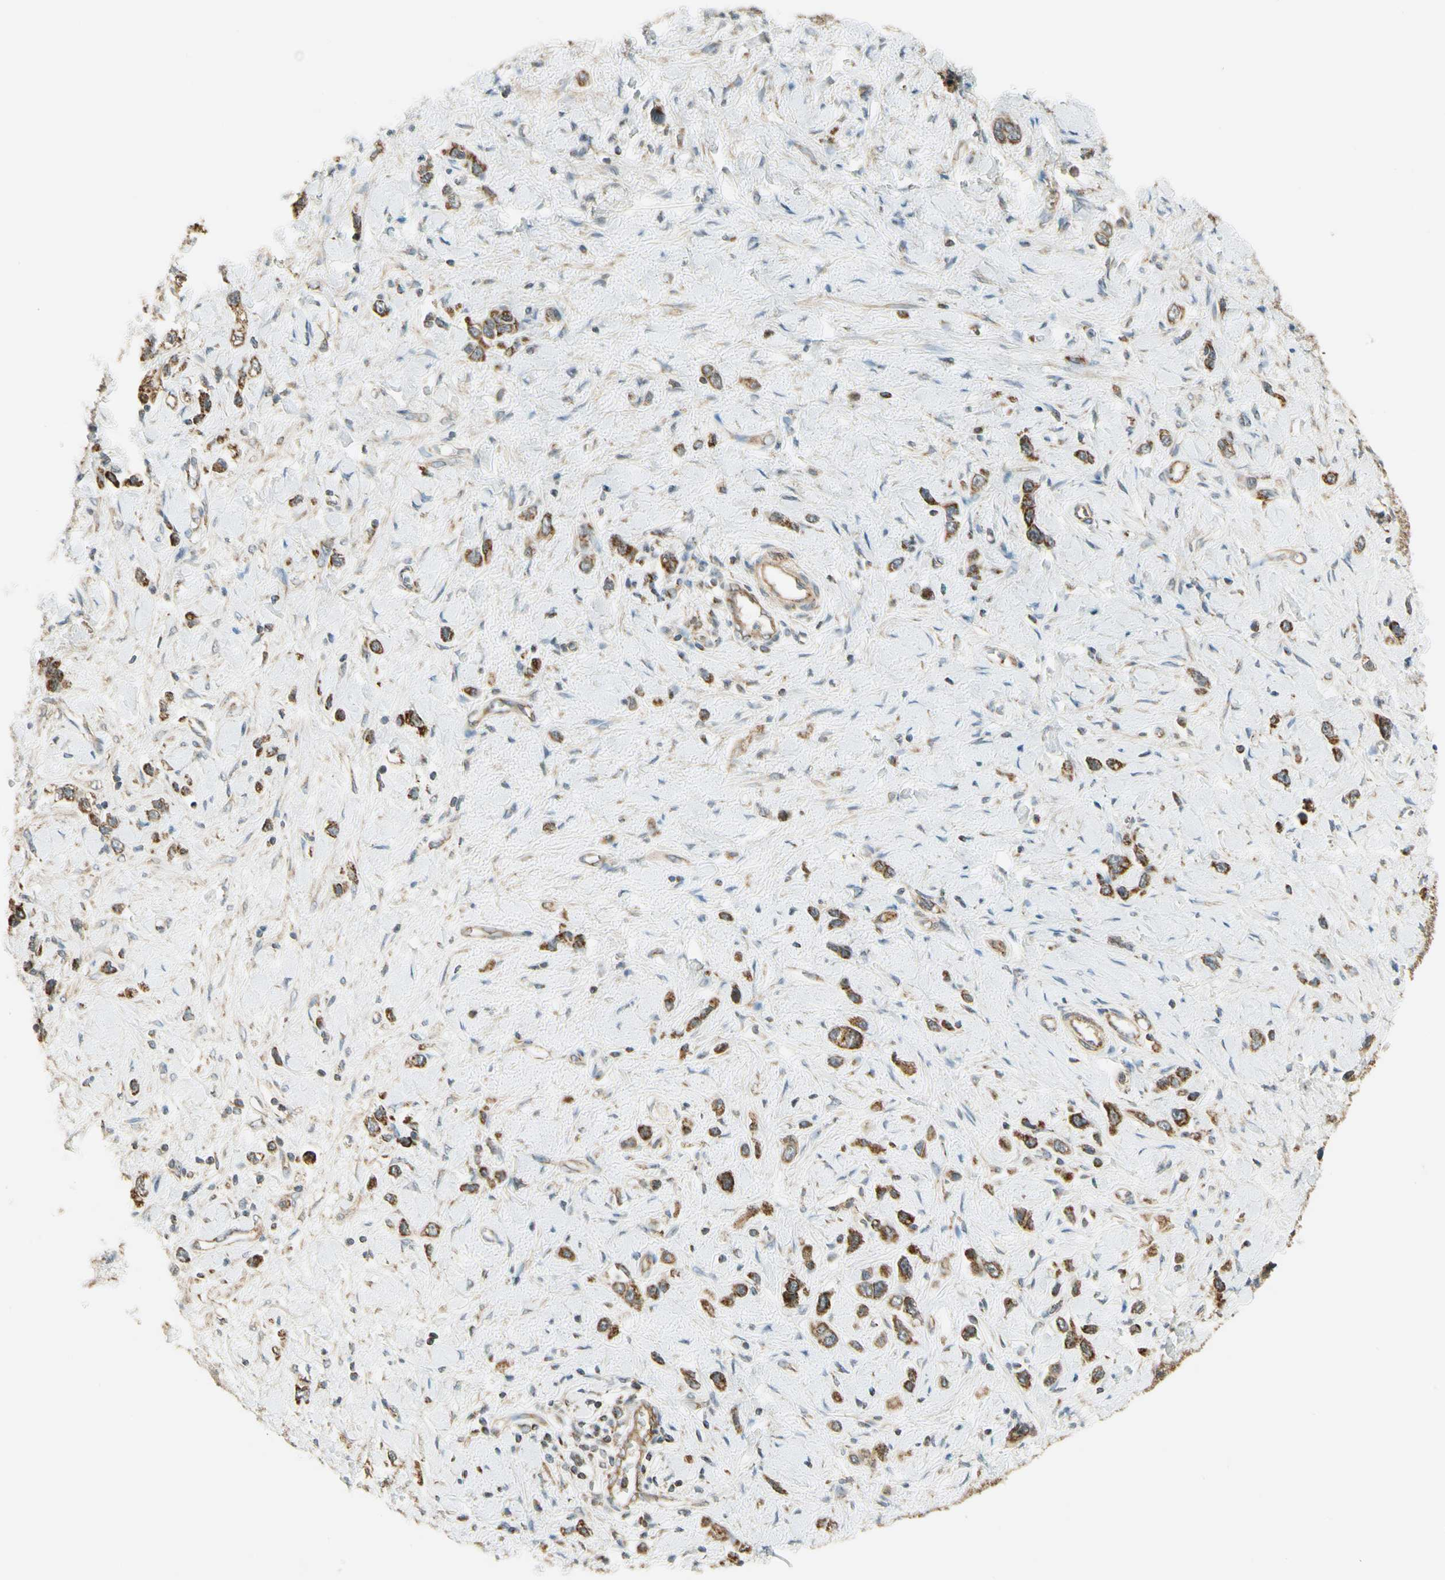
{"staining": {"intensity": "strong", "quantity": ">75%", "location": "cytoplasmic/membranous"}, "tissue": "stomach cancer", "cell_type": "Tumor cells", "image_type": "cancer", "snomed": [{"axis": "morphology", "description": "Normal tissue, NOS"}, {"axis": "morphology", "description": "Adenocarcinoma, NOS"}, {"axis": "topography", "description": "Stomach, upper"}, {"axis": "topography", "description": "Stomach"}], "caption": "Stomach adenocarcinoma stained with IHC exhibits strong cytoplasmic/membranous expression in about >75% of tumor cells. Immunohistochemistry (ihc) stains the protein in brown and the nuclei are stained blue.", "gene": "EPHB3", "patient": {"sex": "female", "age": 65}}